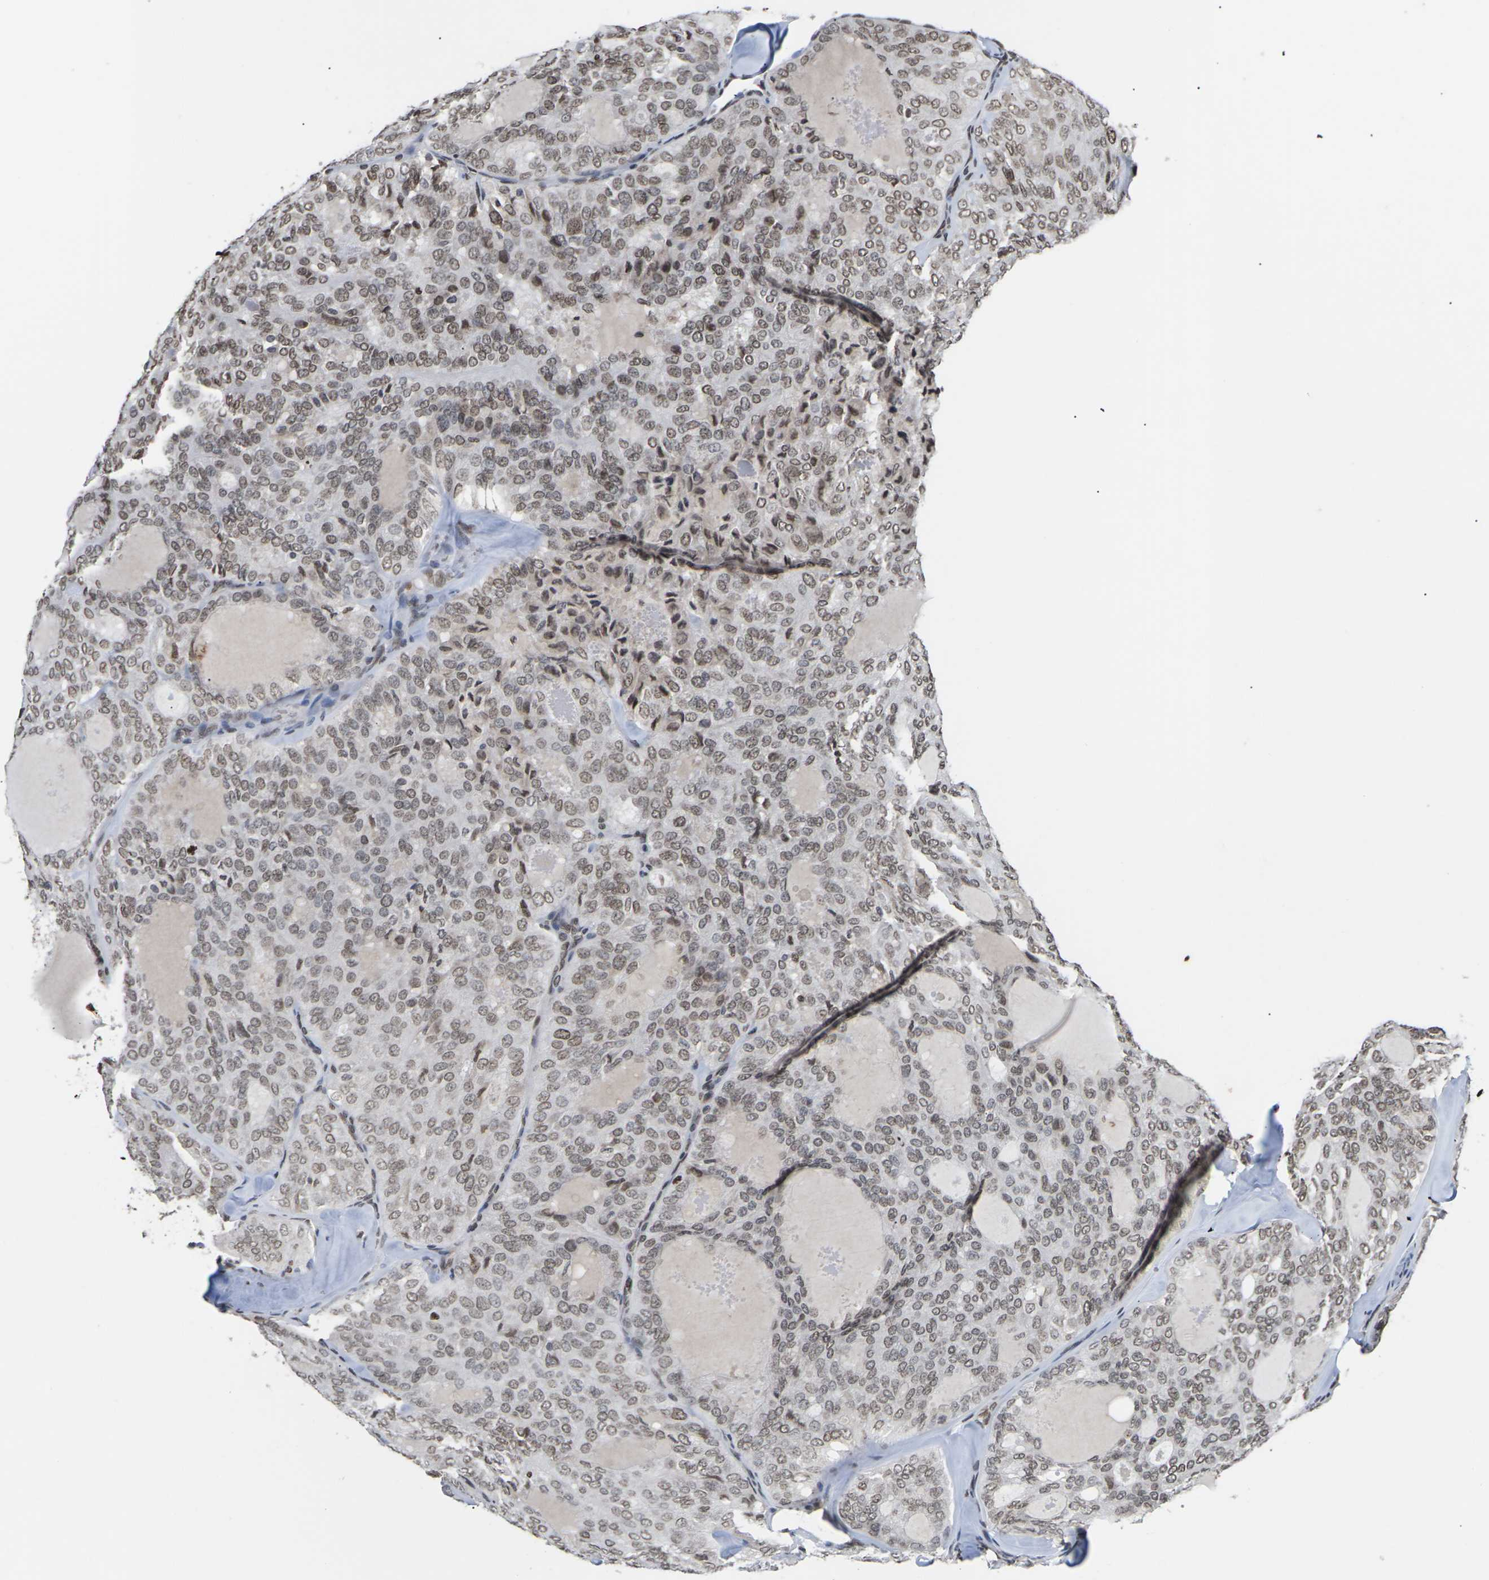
{"staining": {"intensity": "moderate", "quantity": ">75%", "location": "nuclear"}, "tissue": "thyroid cancer", "cell_type": "Tumor cells", "image_type": "cancer", "snomed": [{"axis": "morphology", "description": "Follicular adenoma carcinoma, NOS"}, {"axis": "topography", "description": "Thyroid gland"}], "caption": "IHC micrograph of thyroid cancer (follicular adenoma carcinoma) stained for a protein (brown), which exhibits medium levels of moderate nuclear positivity in approximately >75% of tumor cells.", "gene": "ETV5", "patient": {"sex": "male", "age": 75}}